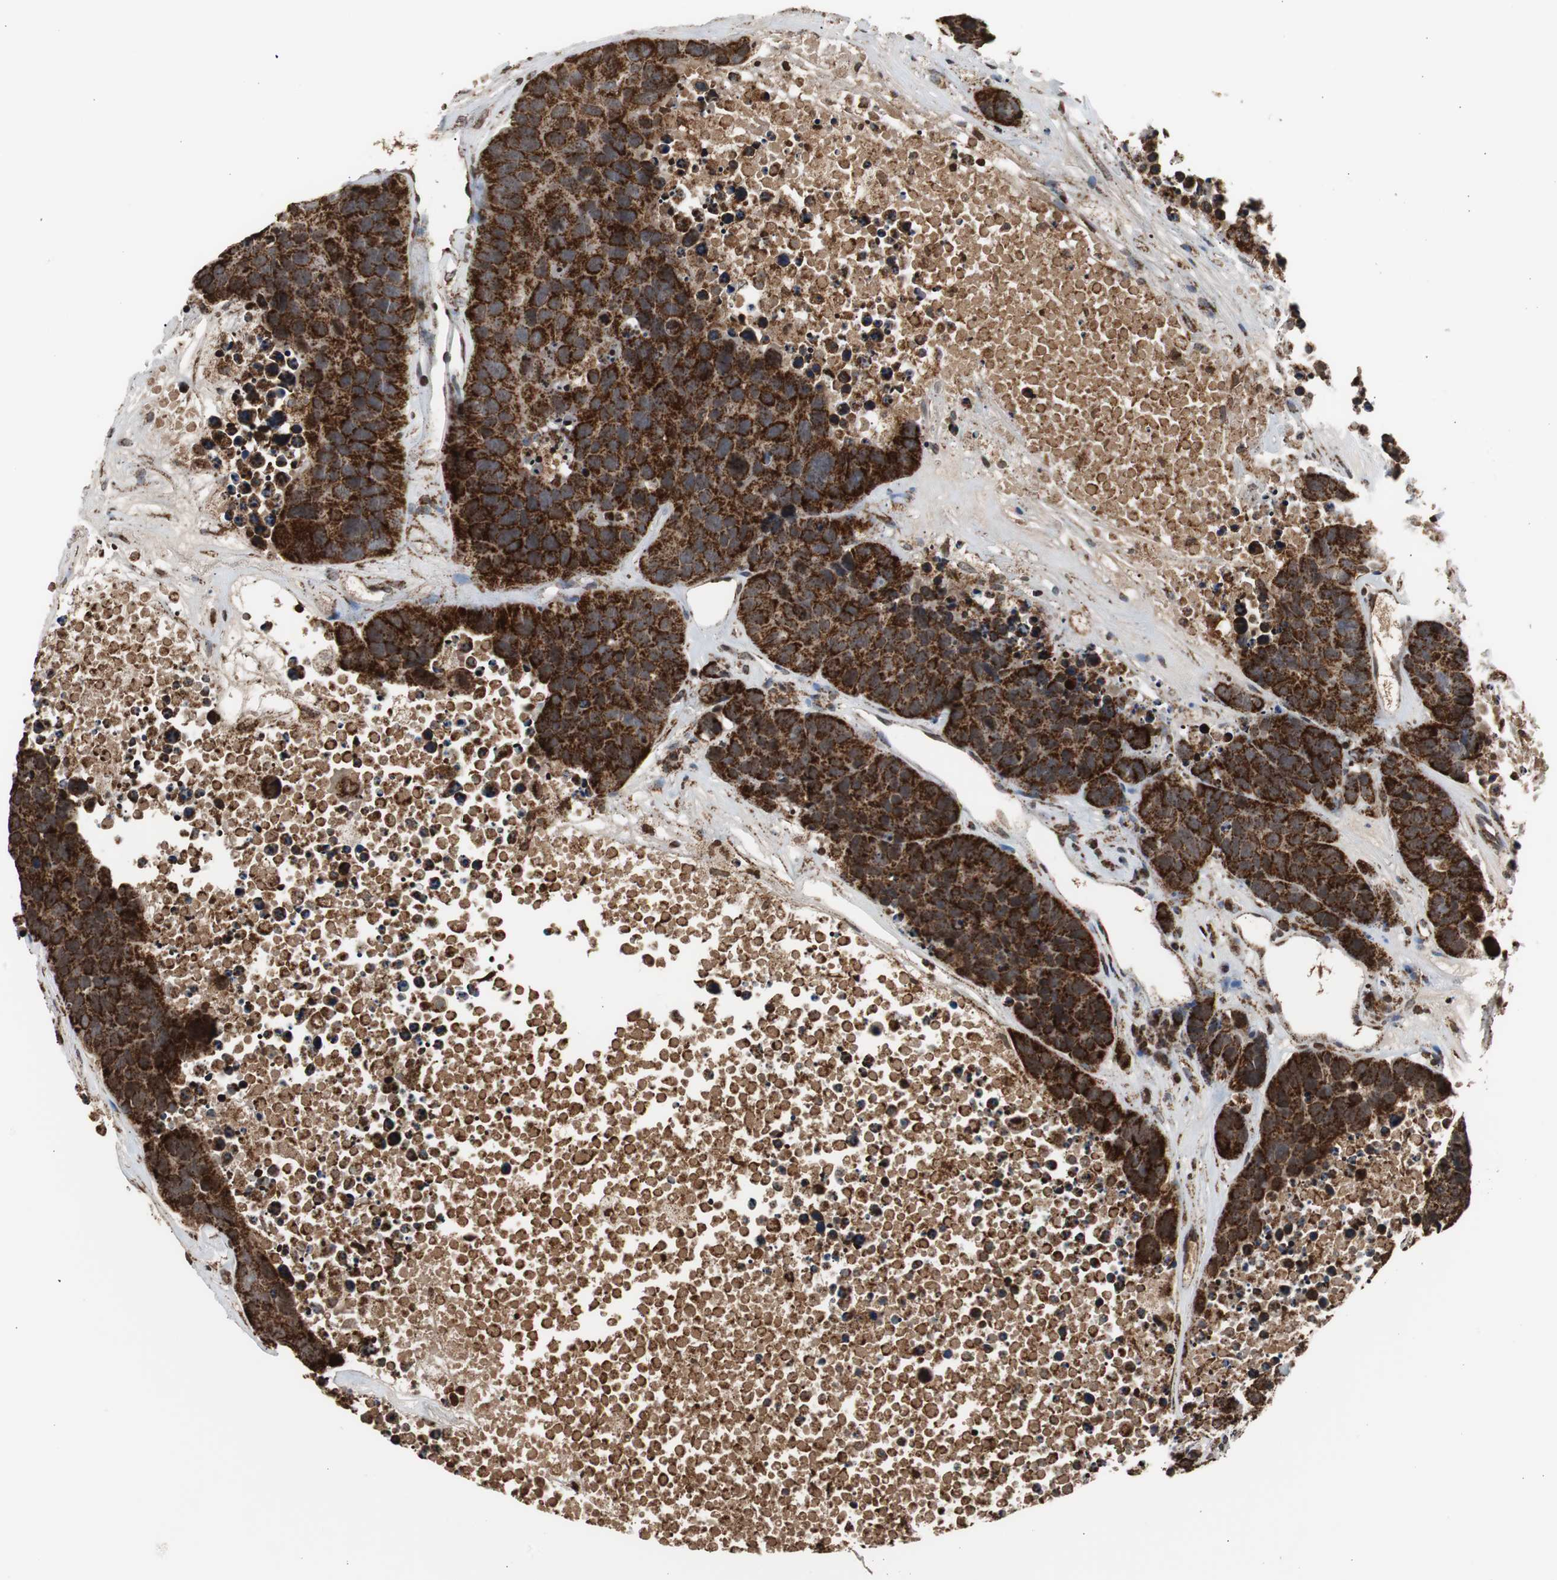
{"staining": {"intensity": "strong", "quantity": ">75%", "location": "cytoplasmic/membranous"}, "tissue": "carcinoid", "cell_type": "Tumor cells", "image_type": "cancer", "snomed": [{"axis": "morphology", "description": "Carcinoid, malignant, NOS"}, {"axis": "topography", "description": "Lung"}], "caption": "High-power microscopy captured an immunohistochemistry micrograph of carcinoid (malignant), revealing strong cytoplasmic/membranous staining in approximately >75% of tumor cells. Nuclei are stained in blue.", "gene": "HSPA9", "patient": {"sex": "male", "age": 60}}